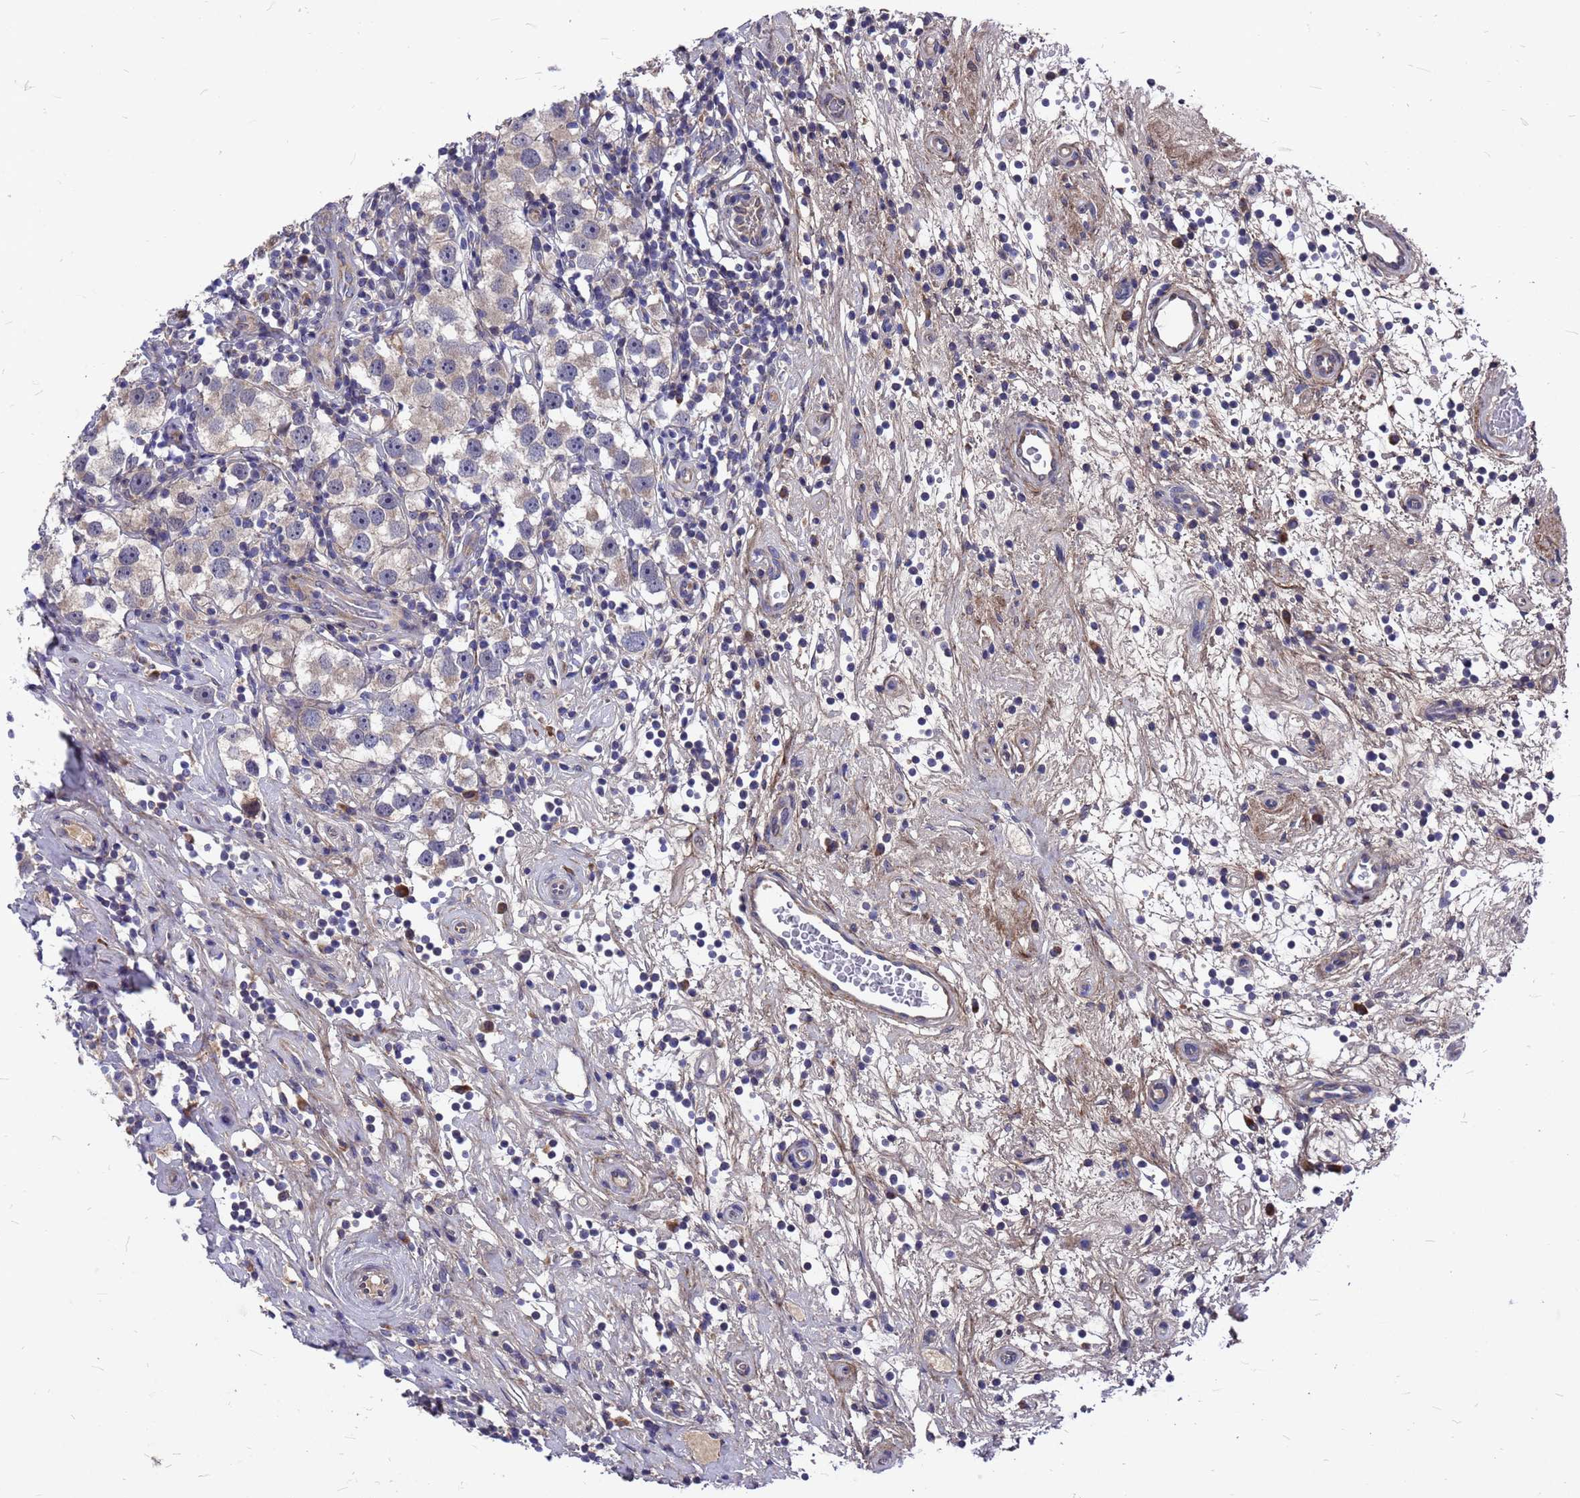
{"staining": {"intensity": "weak", "quantity": "<25%", "location": "cytoplasmic/membranous"}, "tissue": "testis cancer", "cell_type": "Tumor cells", "image_type": "cancer", "snomed": [{"axis": "morphology", "description": "Seminoma, NOS"}, {"axis": "topography", "description": "Testis"}], "caption": "IHC photomicrograph of testis cancer (seminoma) stained for a protein (brown), which displays no expression in tumor cells.", "gene": "ZNF717", "patient": {"sex": "male", "age": 49}}